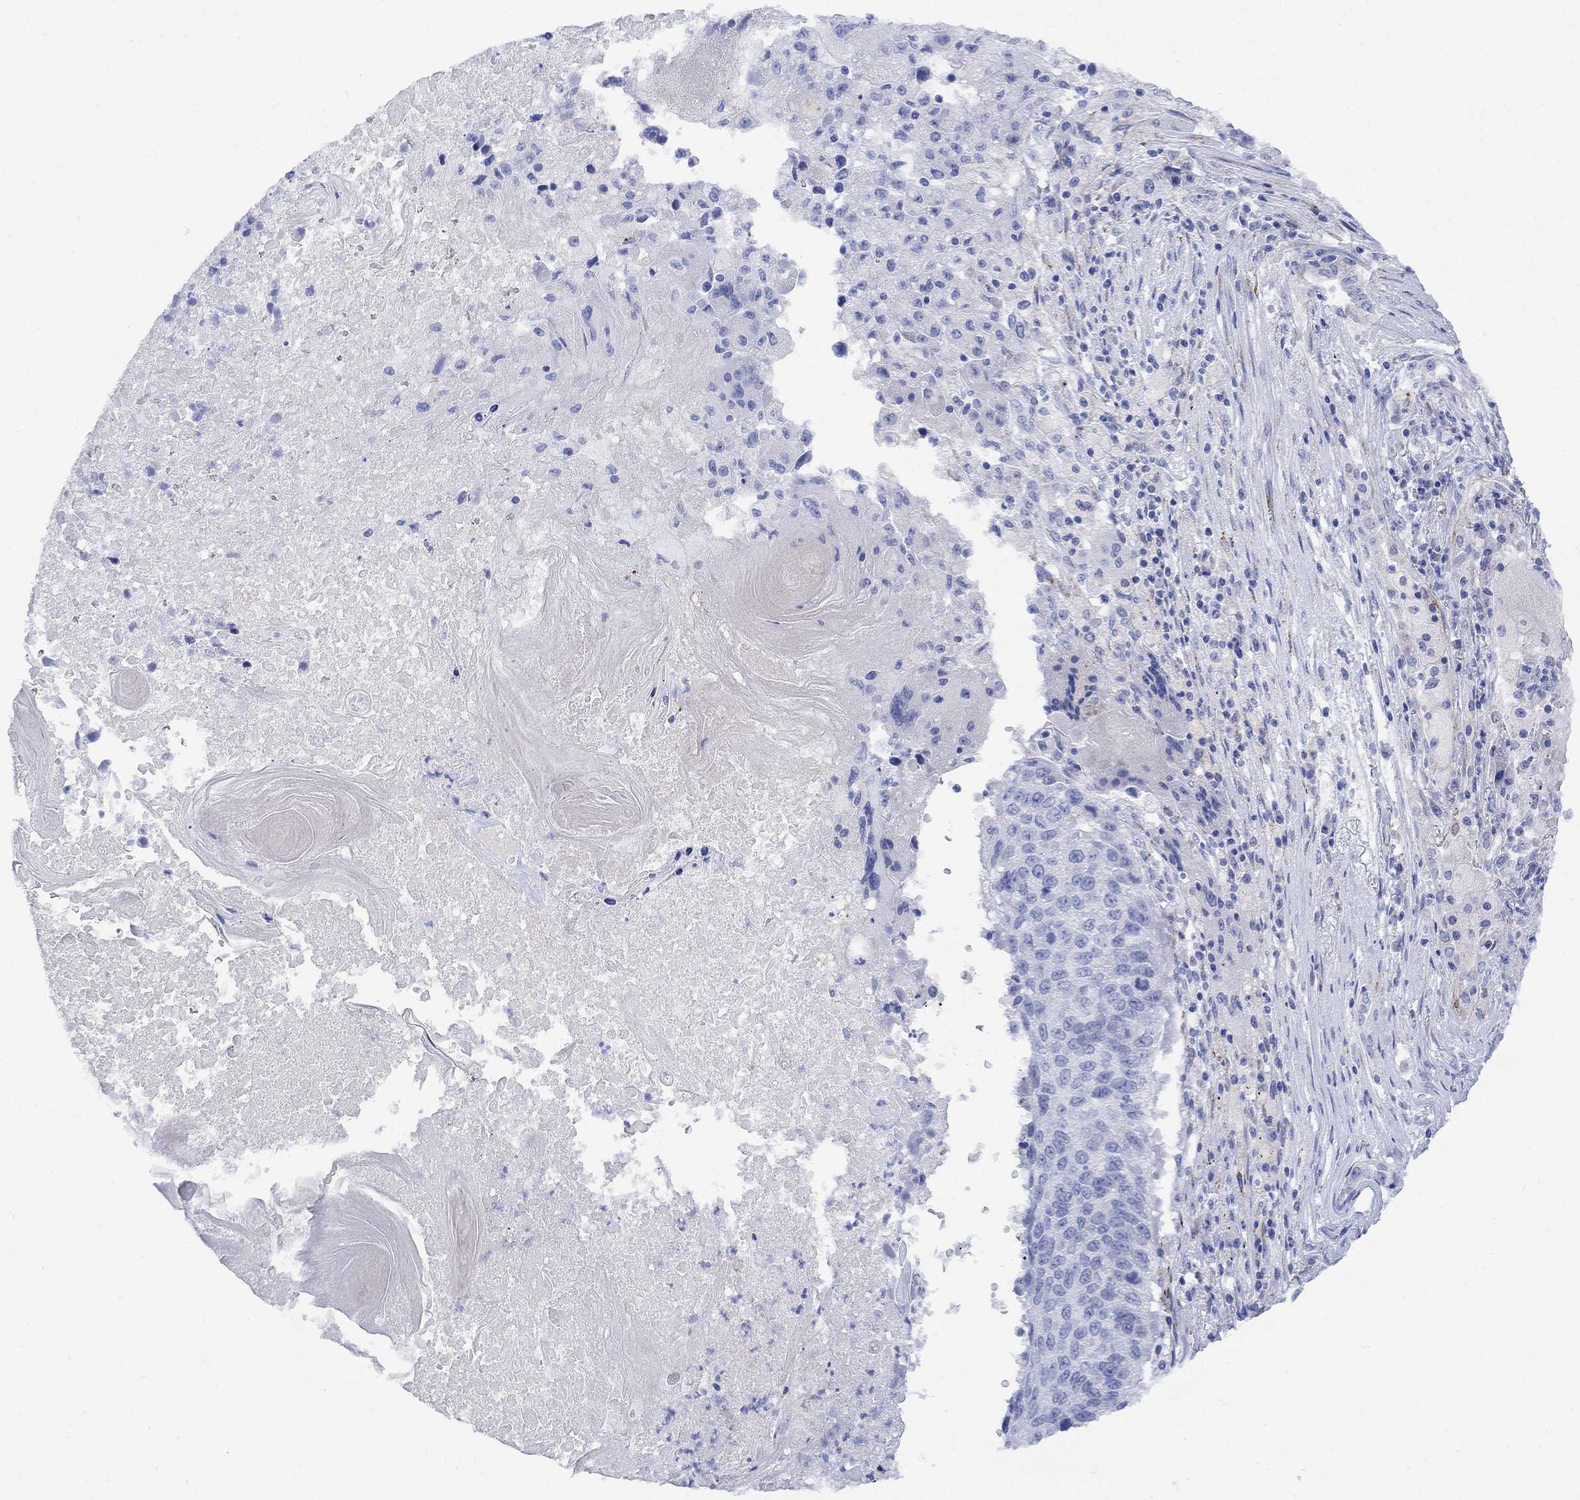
{"staining": {"intensity": "negative", "quantity": "none", "location": "none"}, "tissue": "lung cancer", "cell_type": "Tumor cells", "image_type": "cancer", "snomed": [{"axis": "morphology", "description": "Squamous cell carcinoma, NOS"}, {"axis": "topography", "description": "Lung"}], "caption": "Tumor cells show no significant protein positivity in lung squamous cell carcinoma.", "gene": "MYL1", "patient": {"sex": "male", "age": 73}}